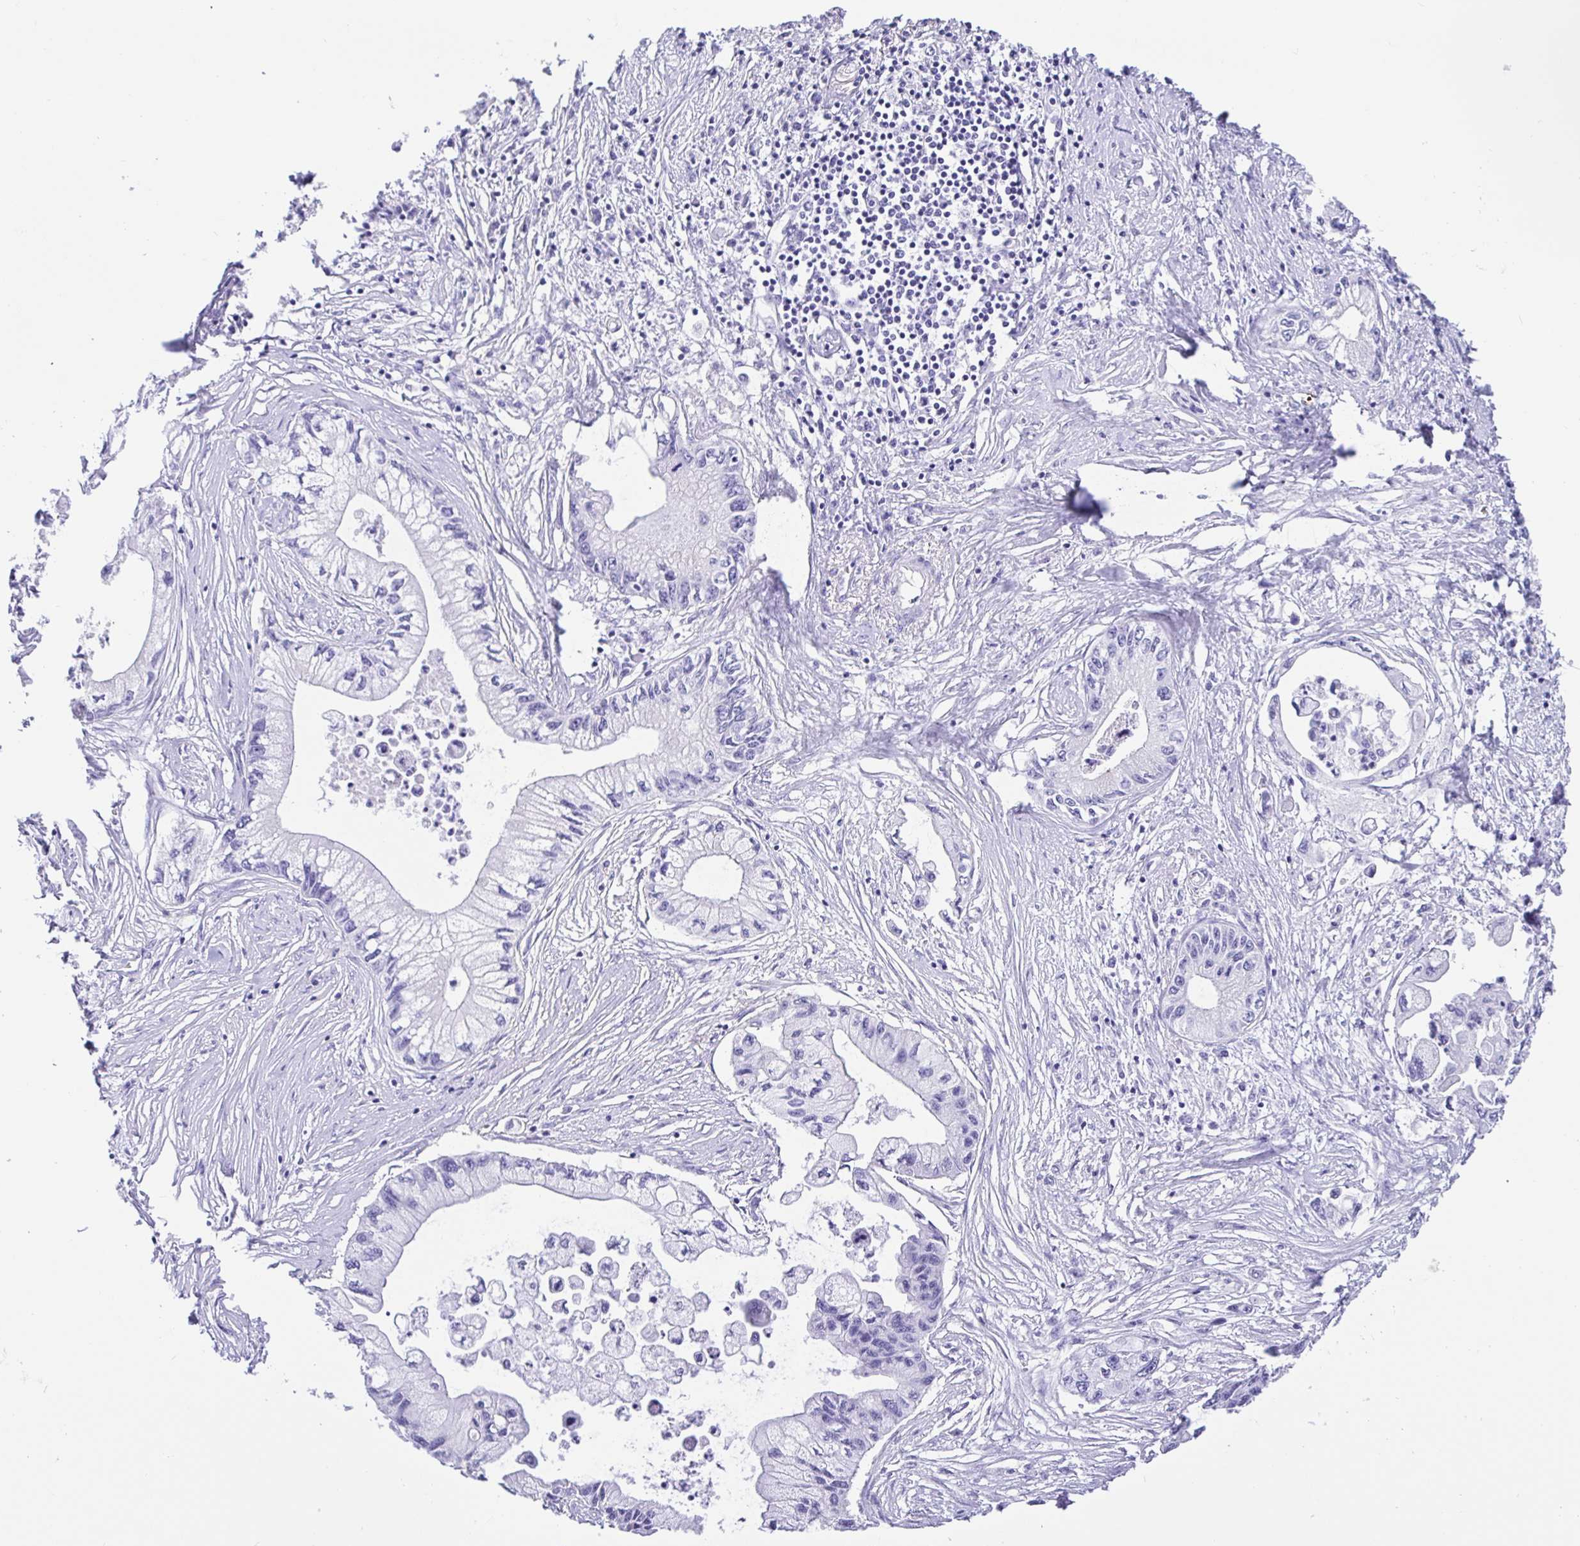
{"staining": {"intensity": "negative", "quantity": "none", "location": "none"}, "tissue": "pancreatic cancer", "cell_type": "Tumor cells", "image_type": "cancer", "snomed": [{"axis": "morphology", "description": "Adenocarcinoma, NOS"}, {"axis": "topography", "description": "Pancreas"}], "caption": "The photomicrograph reveals no staining of tumor cells in pancreatic cancer (adenocarcinoma).", "gene": "PRAMEF19", "patient": {"sex": "male", "age": 61}}